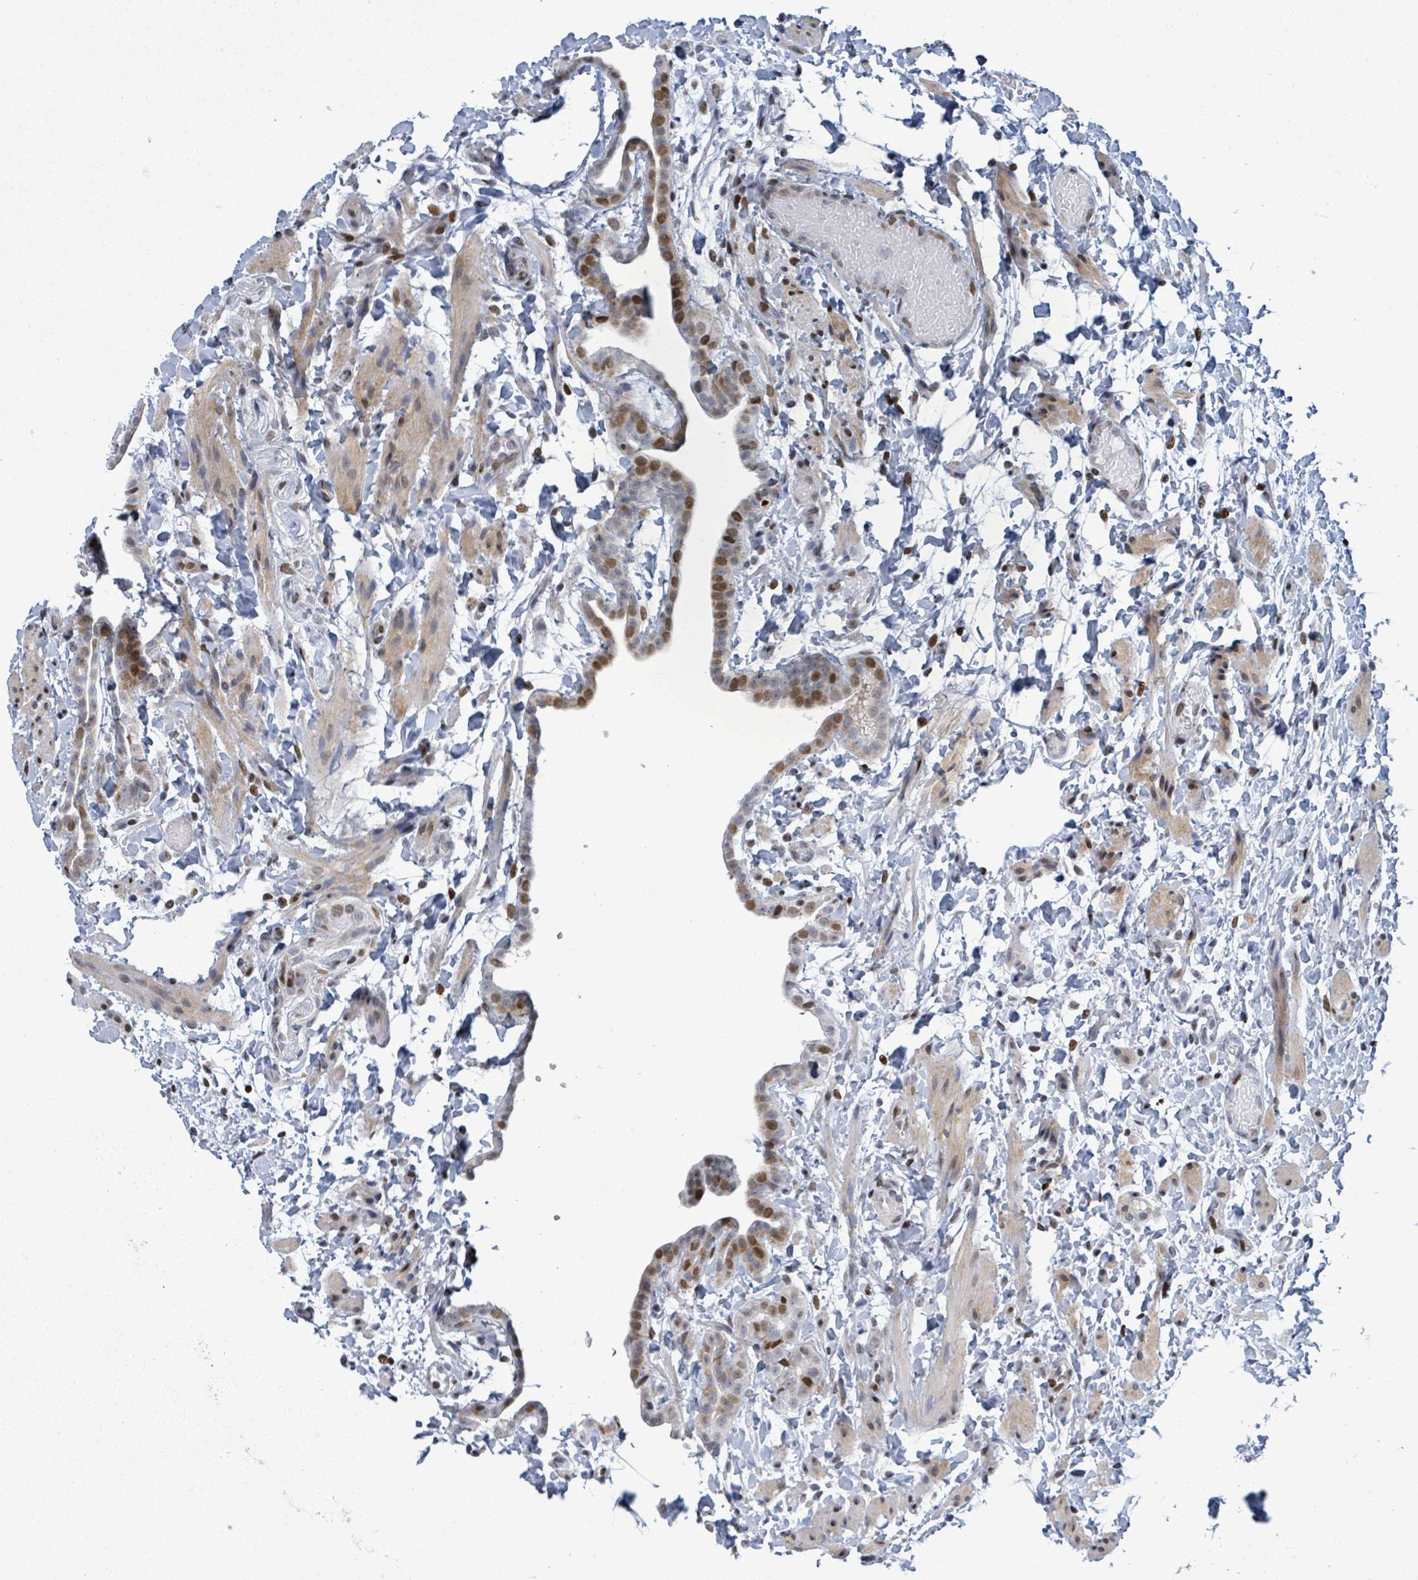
{"staining": {"intensity": "moderate", "quantity": "25%-75%", "location": "cytoplasmic/membranous,nuclear"}, "tissue": "fallopian tube", "cell_type": "Glandular cells", "image_type": "normal", "snomed": [{"axis": "morphology", "description": "Normal tissue, NOS"}, {"axis": "topography", "description": "Fallopian tube"}], "caption": "Immunohistochemical staining of unremarkable human fallopian tube reveals moderate cytoplasmic/membranous,nuclear protein expression in approximately 25%-75% of glandular cells. The protein of interest is stained brown, and the nuclei are stained in blue (DAB (3,3'-diaminobenzidine) IHC with brightfield microscopy, high magnification).", "gene": "FNDC4", "patient": {"sex": "female", "age": 37}}